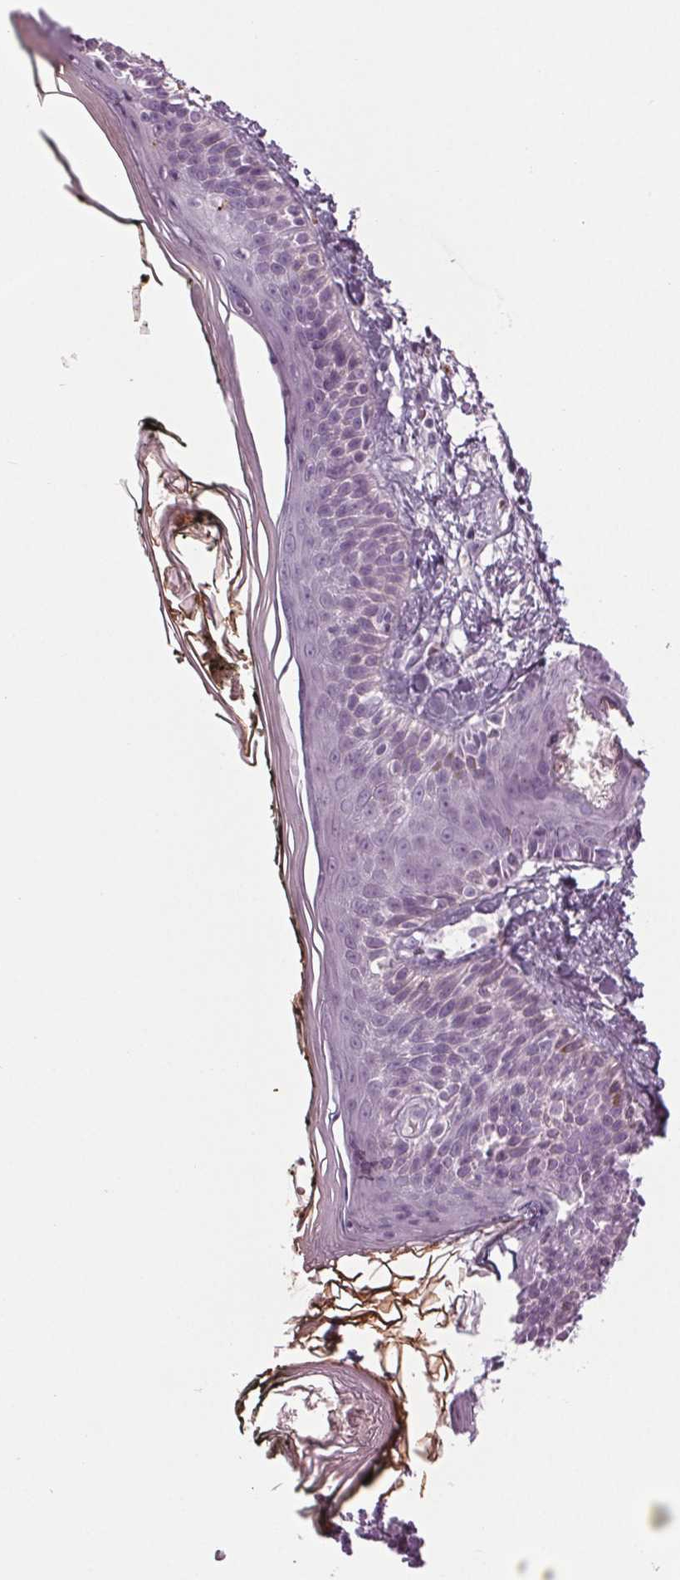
{"staining": {"intensity": "negative", "quantity": "none", "location": "none"}, "tissue": "skin", "cell_type": "Fibroblasts", "image_type": "normal", "snomed": [{"axis": "morphology", "description": "Normal tissue, NOS"}, {"axis": "topography", "description": "Skin"}], "caption": "This is an IHC micrograph of benign human skin. There is no staining in fibroblasts.", "gene": "CYP3A43", "patient": {"sex": "male", "age": 76}}